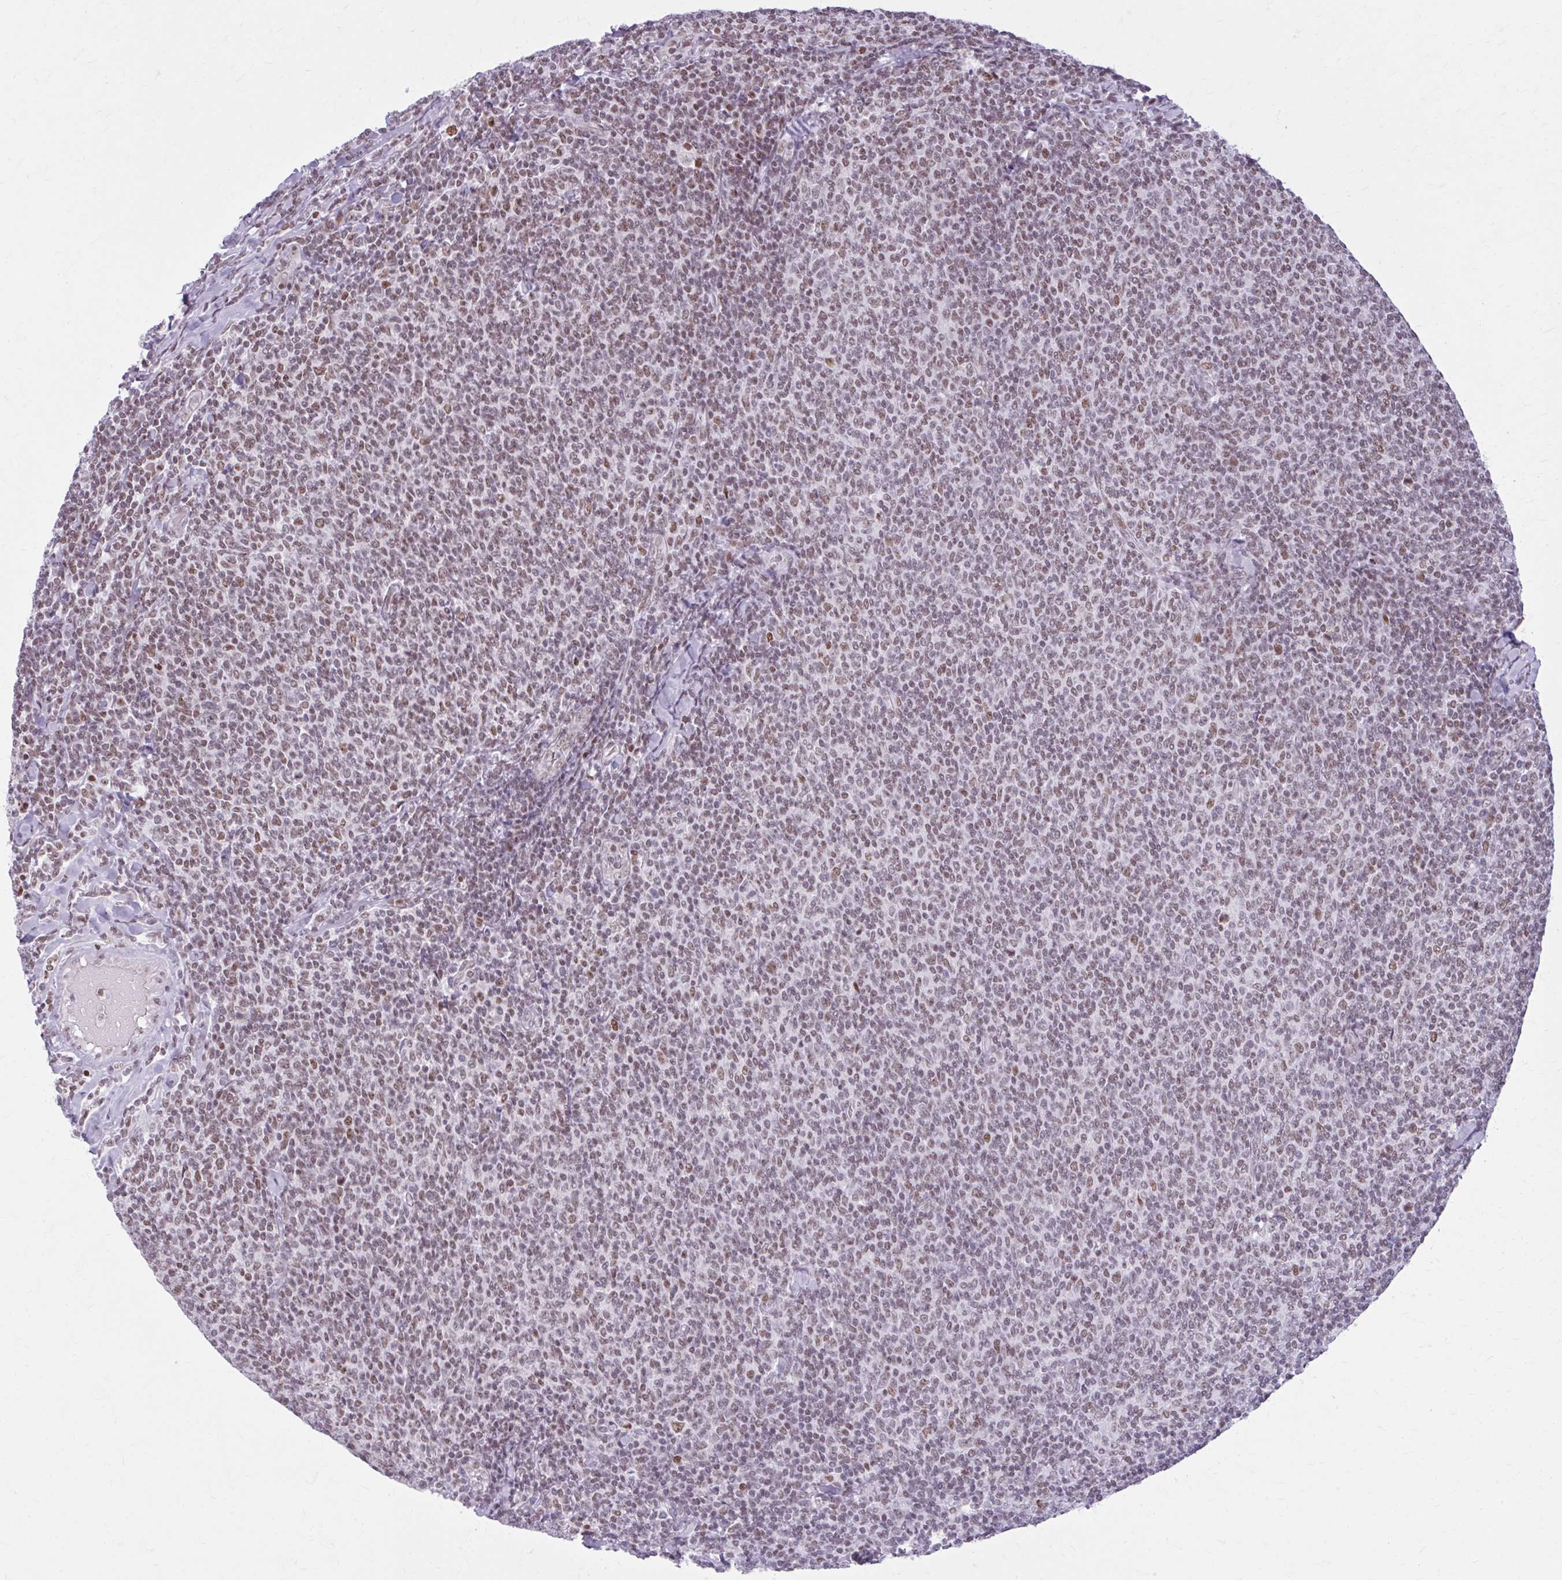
{"staining": {"intensity": "moderate", "quantity": "25%-75%", "location": "nuclear"}, "tissue": "lymphoma", "cell_type": "Tumor cells", "image_type": "cancer", "snomed": [{"axis": "morphology", "description": "Malignant lymphoma, non-Hodgkin's type, Low grade"}, {"axis": "topography", "description": "Lymph node"}], "caption": "Immunohistochemistry (DAB (3,3'-diaminobenzidine)) staining of human malignant lymphoma, non-Hodgkin's type (low-grade) demonstrates moderate nuclear protein staining in about 25%-75% of tumor cells.", "gene": "PABIR1", "patient": {"sex": "male", "age": 52}}